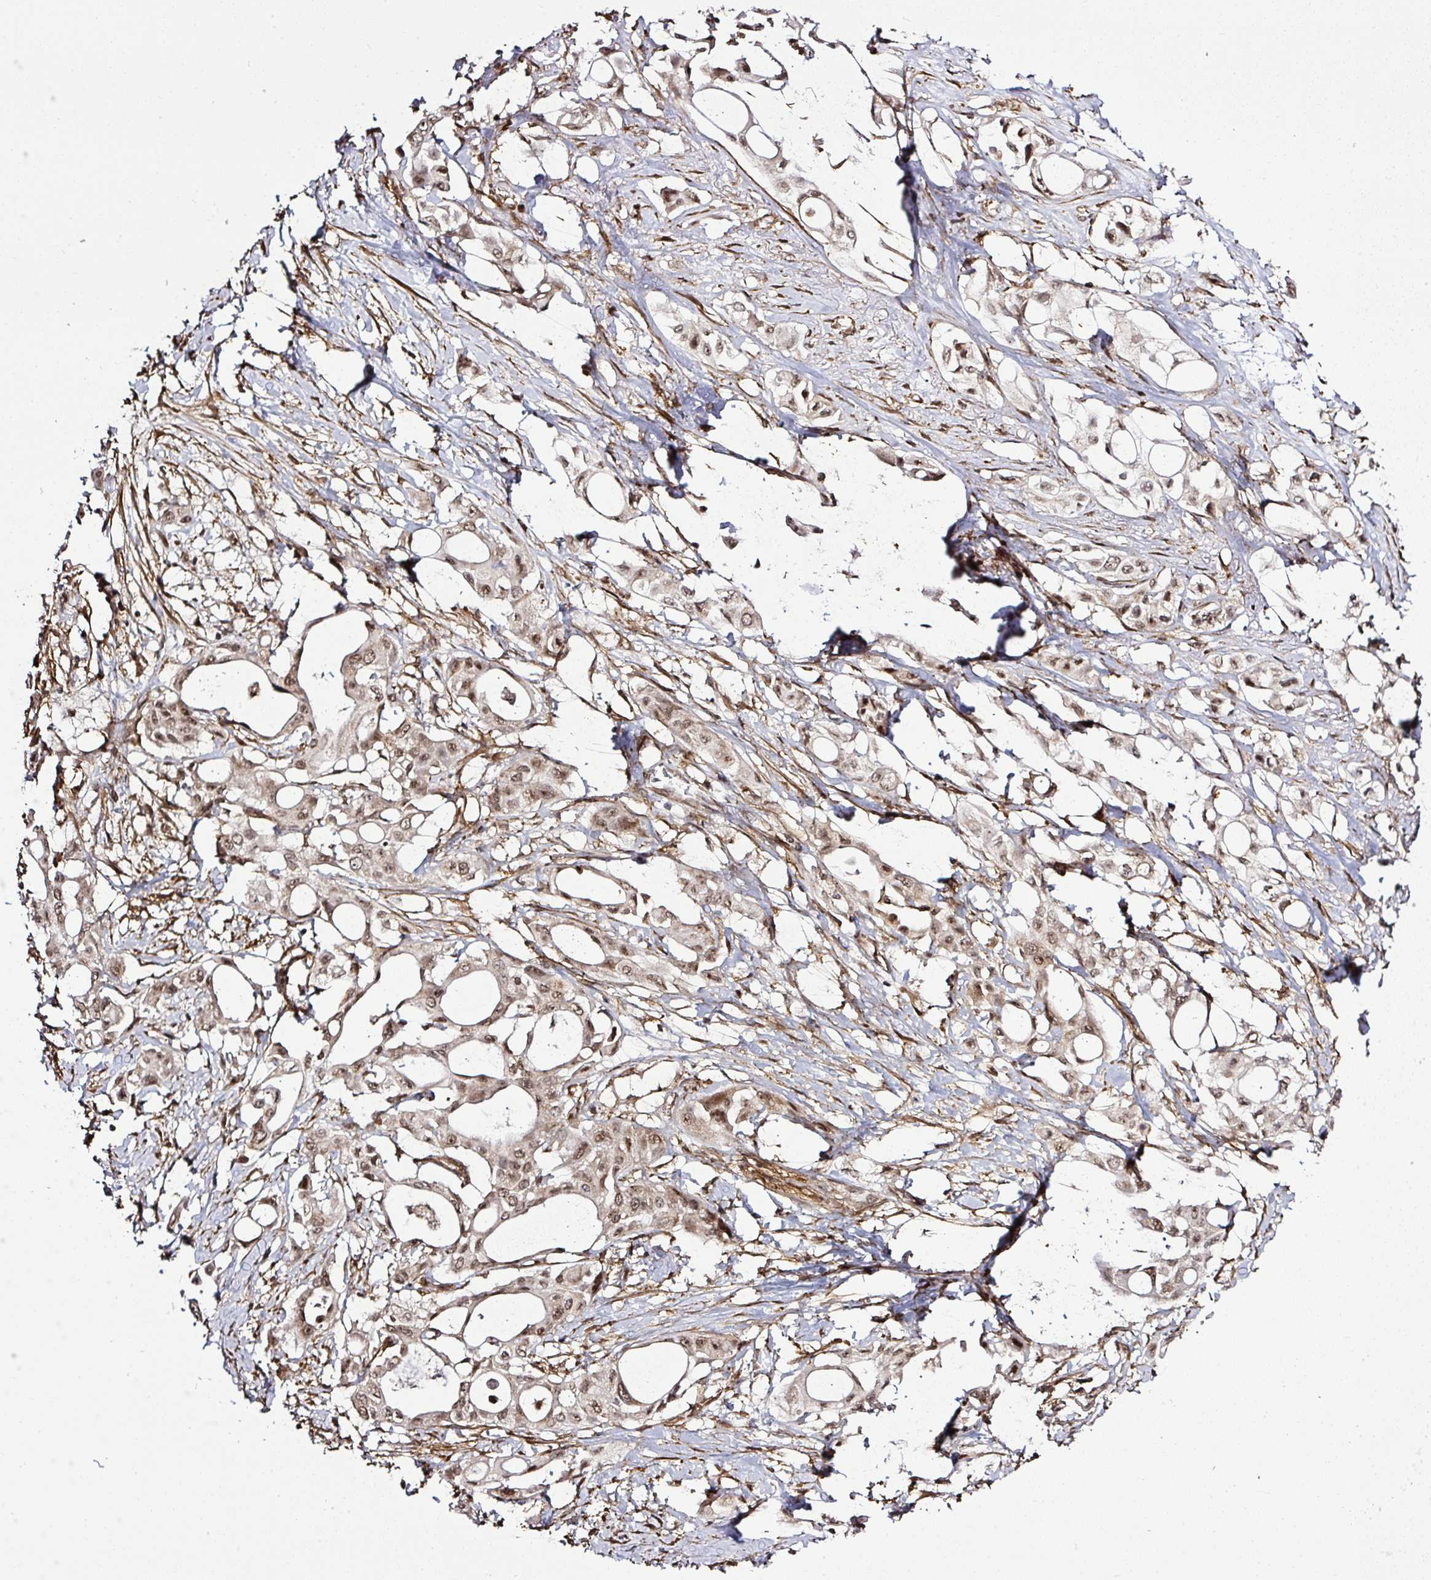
{"staining": {"intensity": "moderate", "quantity": ">75%", "location": "nuclear"}, "tissue": "pancreatic cancer", "cell_type": "Tumor cells", "image_type": "cancer", "snomed": [{"axis": "morphology", "description": "Adenocarcinoma, NOS"}, {"axis": "topography", "description": "Pancreas"}], "caption": "Brown immunohistochemical staining in human pancreatic adenocarcinoma demonstrates moderate nuclear expression in approximately >75% of tumor cells.", "gene": "FAM153A", "patient": {"sex": "female", "age": 68}}